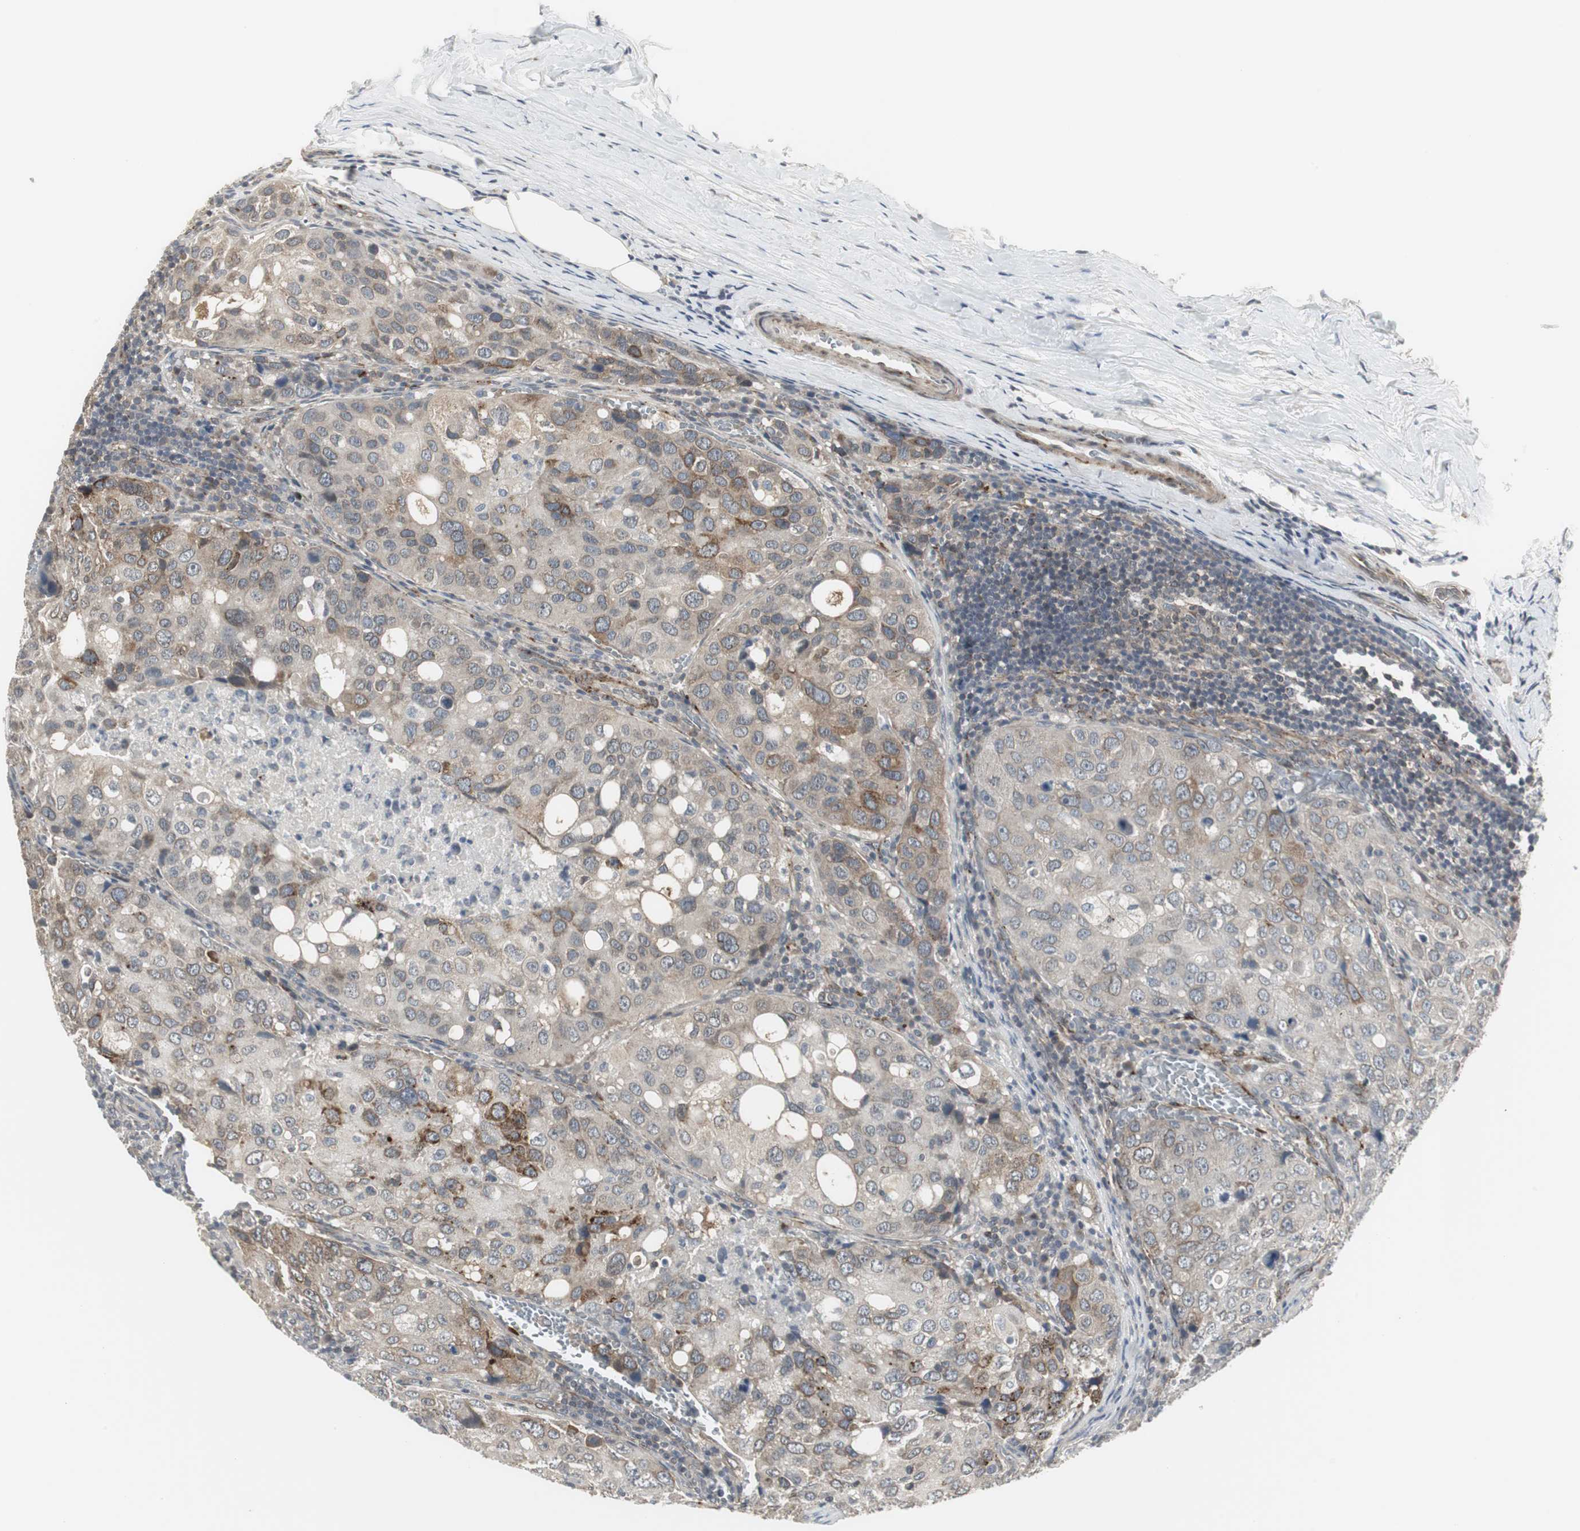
{"staining": {"intensity": "moderate", "quantity": "<25%", "location": "cytoplasmic/membranous"}, "tissue": "urothelial cancer", "cell_type": "Tumor cells", "image_type": "cancer", "snomed": [{"axis": "morphology", "description": "Urothelial carcinoma, High grade"}, {"axis": "topography", "description": "Lymph node"}, {"axis": "topography", "description": "Urinary bladder"}], "caption": "About <25% of tumor cells in urothelial cancer reveal moderate cytoplasmic/membranous protein expression as visualized by brown immunohistochemical staining.", "gene": "SCYL3", "patient": {"sex": "male", "age": 51}}